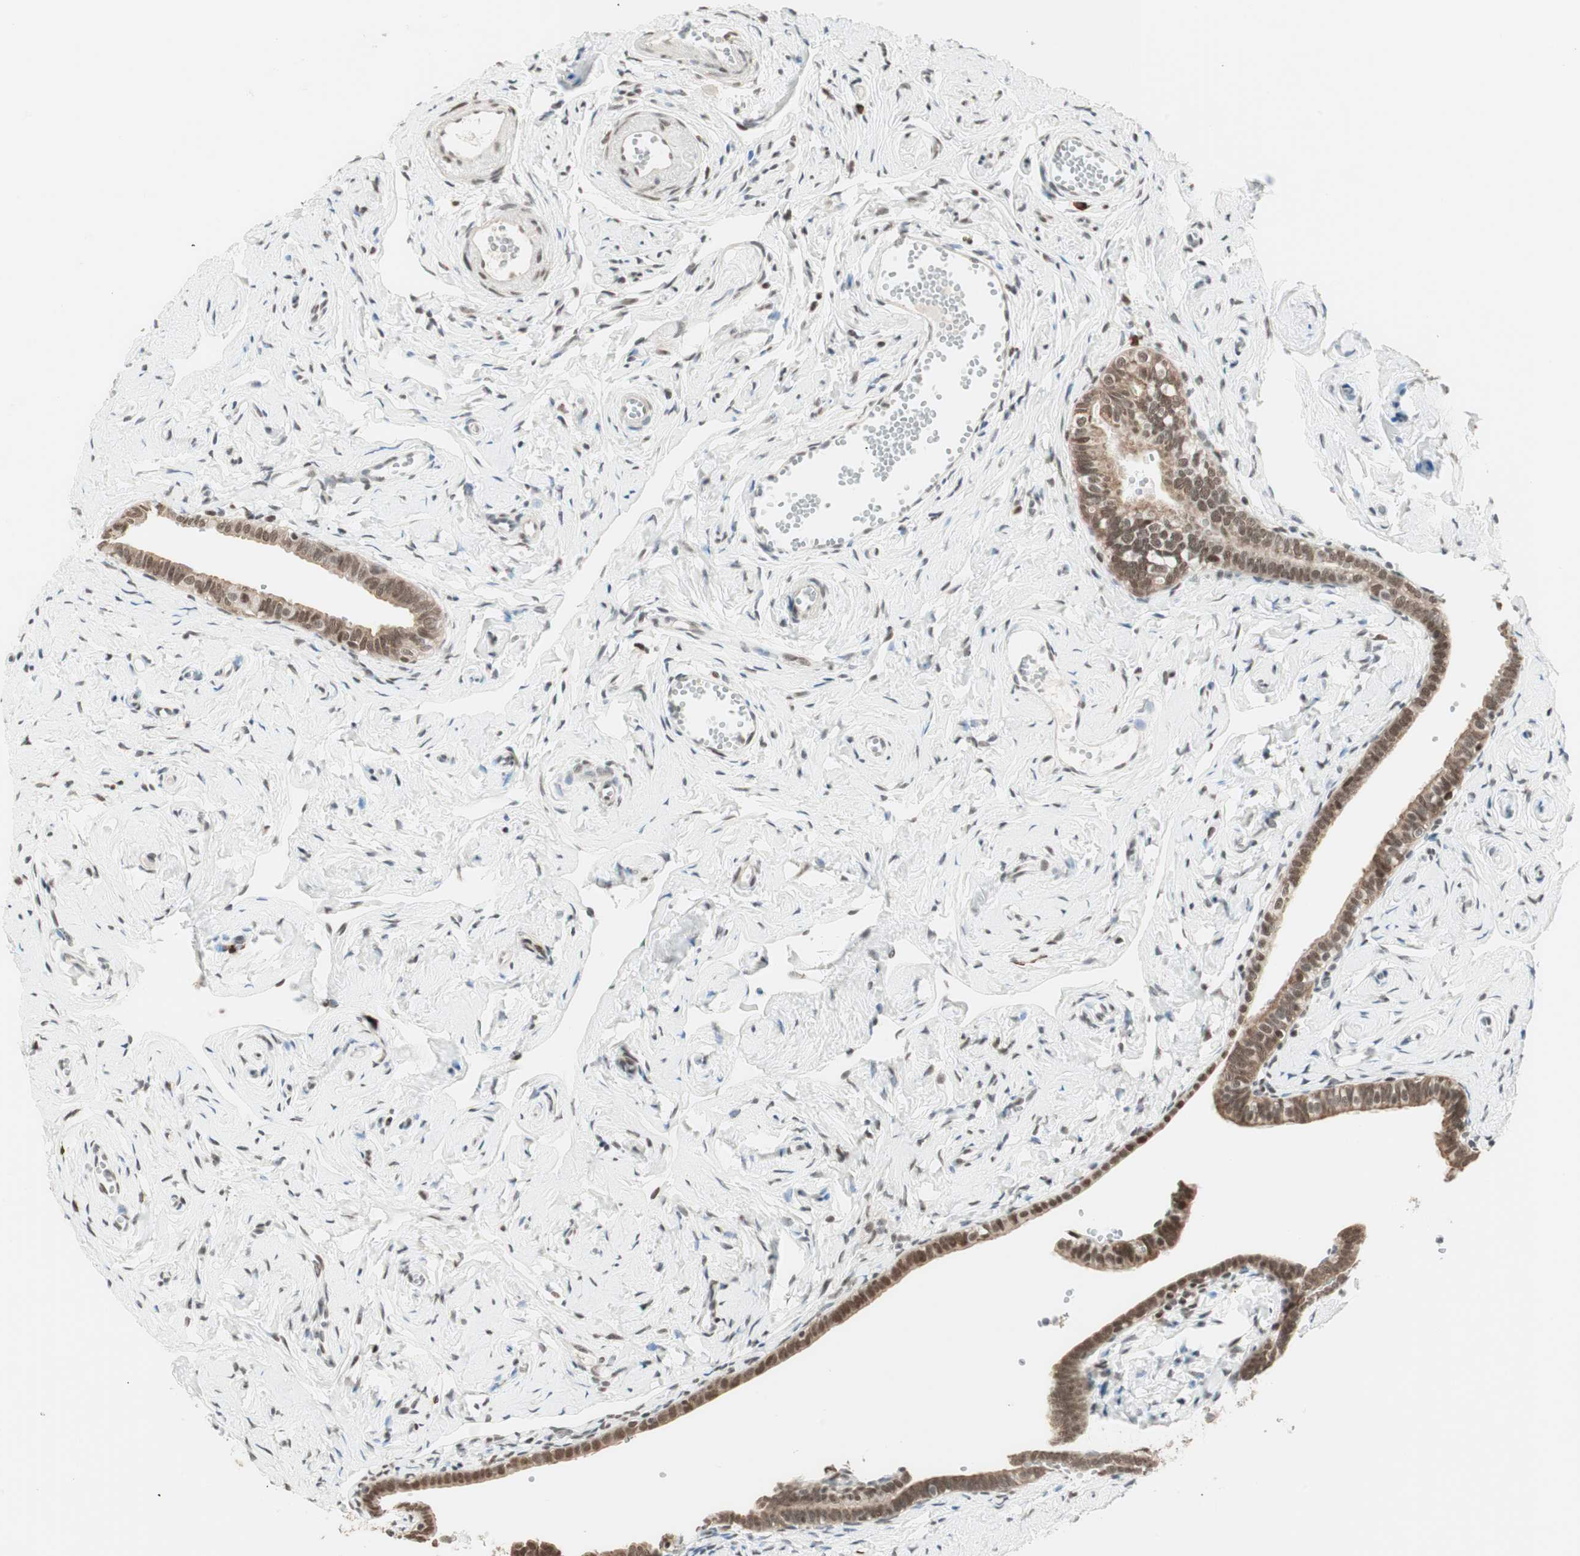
{"staining": {"intensity": "moderate", "quantity": ">75%", "location": "nuclear"}, "tissue": "fallopian tube", "cell_type": "Glandular cells", "image_type": "normal", "snomed": [{"axis": "morphology", "description": "Normal tissue, NOS"}, {"axis": "topography", "description": "Fallopian tube"}], "caption": "Brown immunohistochemical staining in benign human fallopian tube reveals moderate nuclear expression in approximately >75% of glandular cells.", "gene": "SMARCE1", "patient": {"sex": "female", "age": 71}}